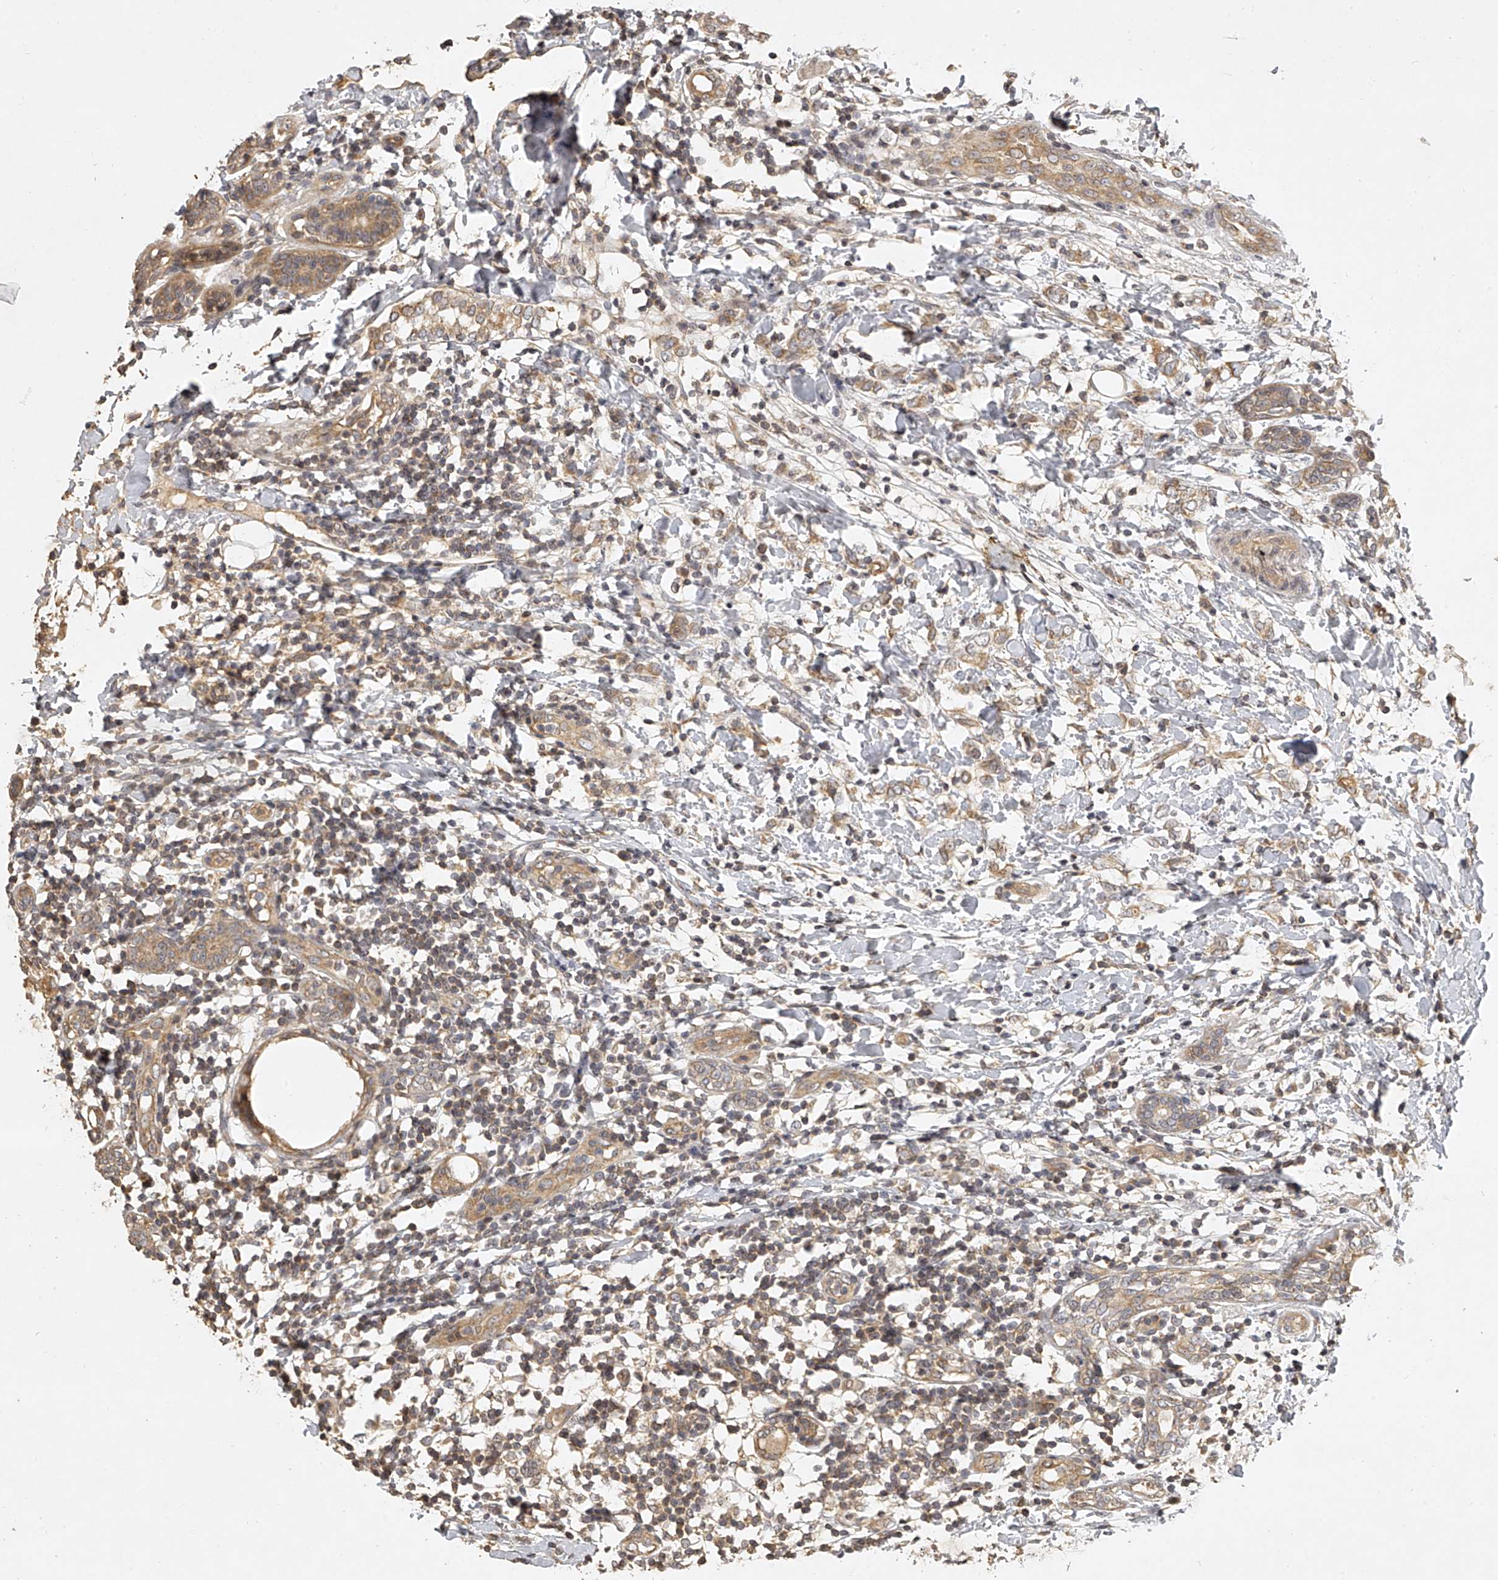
{"staining": {"intensity": "moderate", "quantity": ">75%", "location": "cytoplasmic/membranous"}, "tissue": "breast cancer", "cell_type": "Tumor cells", "image_type": "cancer", "snomed": [{"axis": "morphology", "description": "Normal tissue, NOS"}, {"axis": "morphology", "description": "Lobular carcinoma"}, {"axis": "topography", "description": "Breast"}], "caption": "Human breast cancer stained with a brown dye demonstrates moderate cytoplasmic/membranous positive expression in about >75% of tumor cells.", "gene": "NFS1", "patient": {"sex": "female", "age": 47}}